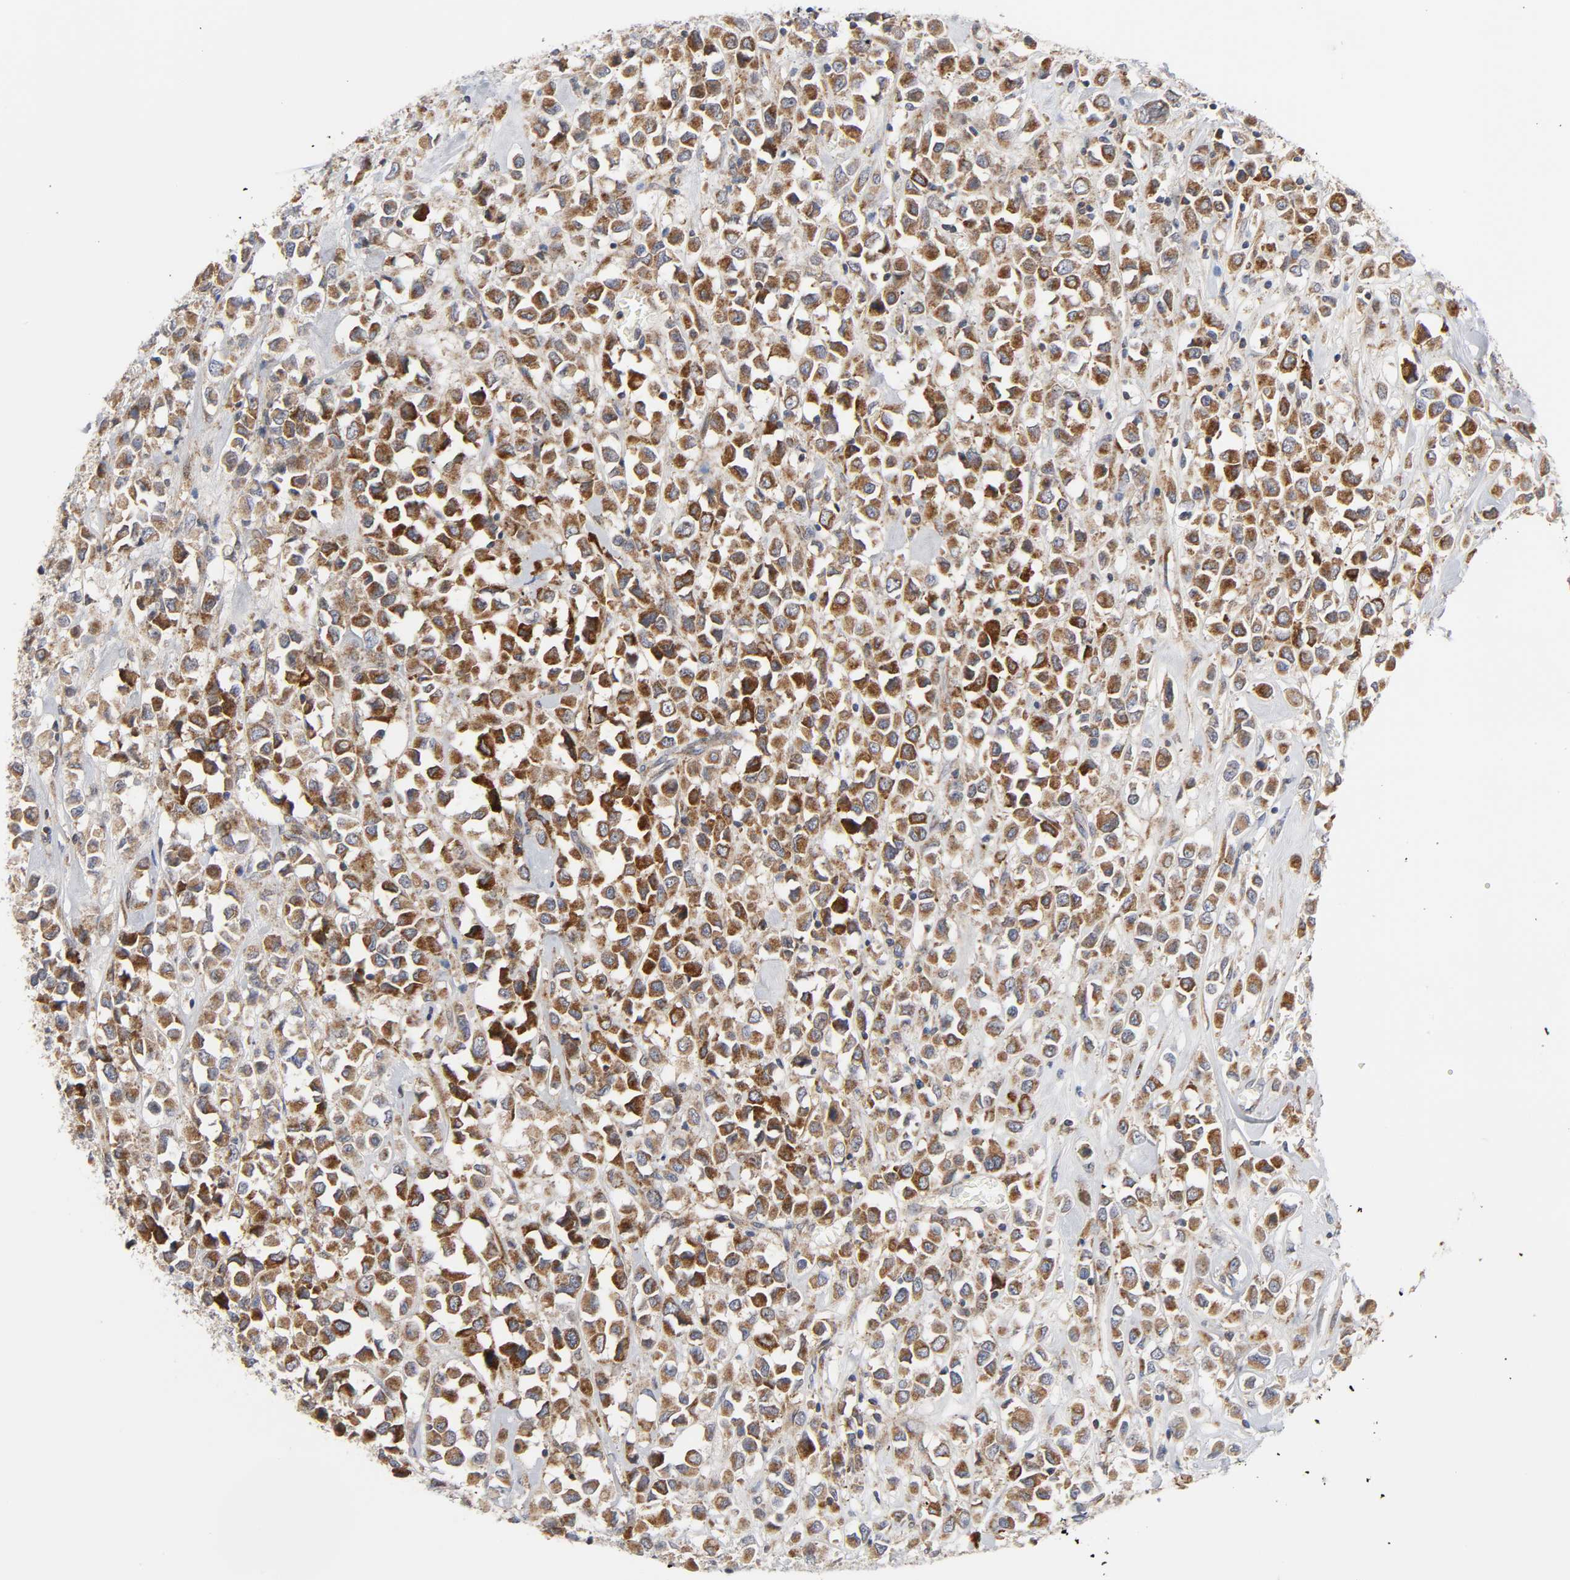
{"staining": {"intensity": "moderate", "quantity": ">75%", "location": "cytoplasmic/membranous"}, "tissue": "breast cancer", "cell_type": "Tumor cells", "image_type": "cancer", "snomed": [{"axis": "morphology", "description": "Duct carcinoma"}, {"axis": "topography", "description": "Breast"}], "caption": "The image shows staining of breast cancer, revealing moderate cytoplasmic/membranous protein positivity (brown color) within tumor cells. Using DAB (3,3'-diaminobenzidine) (brown) and hematoxylin (blue) stains, captured at high magnification using brightfield microscopy.", "gene": "BAX", "patient": {"sex": "female", "age": 61}}